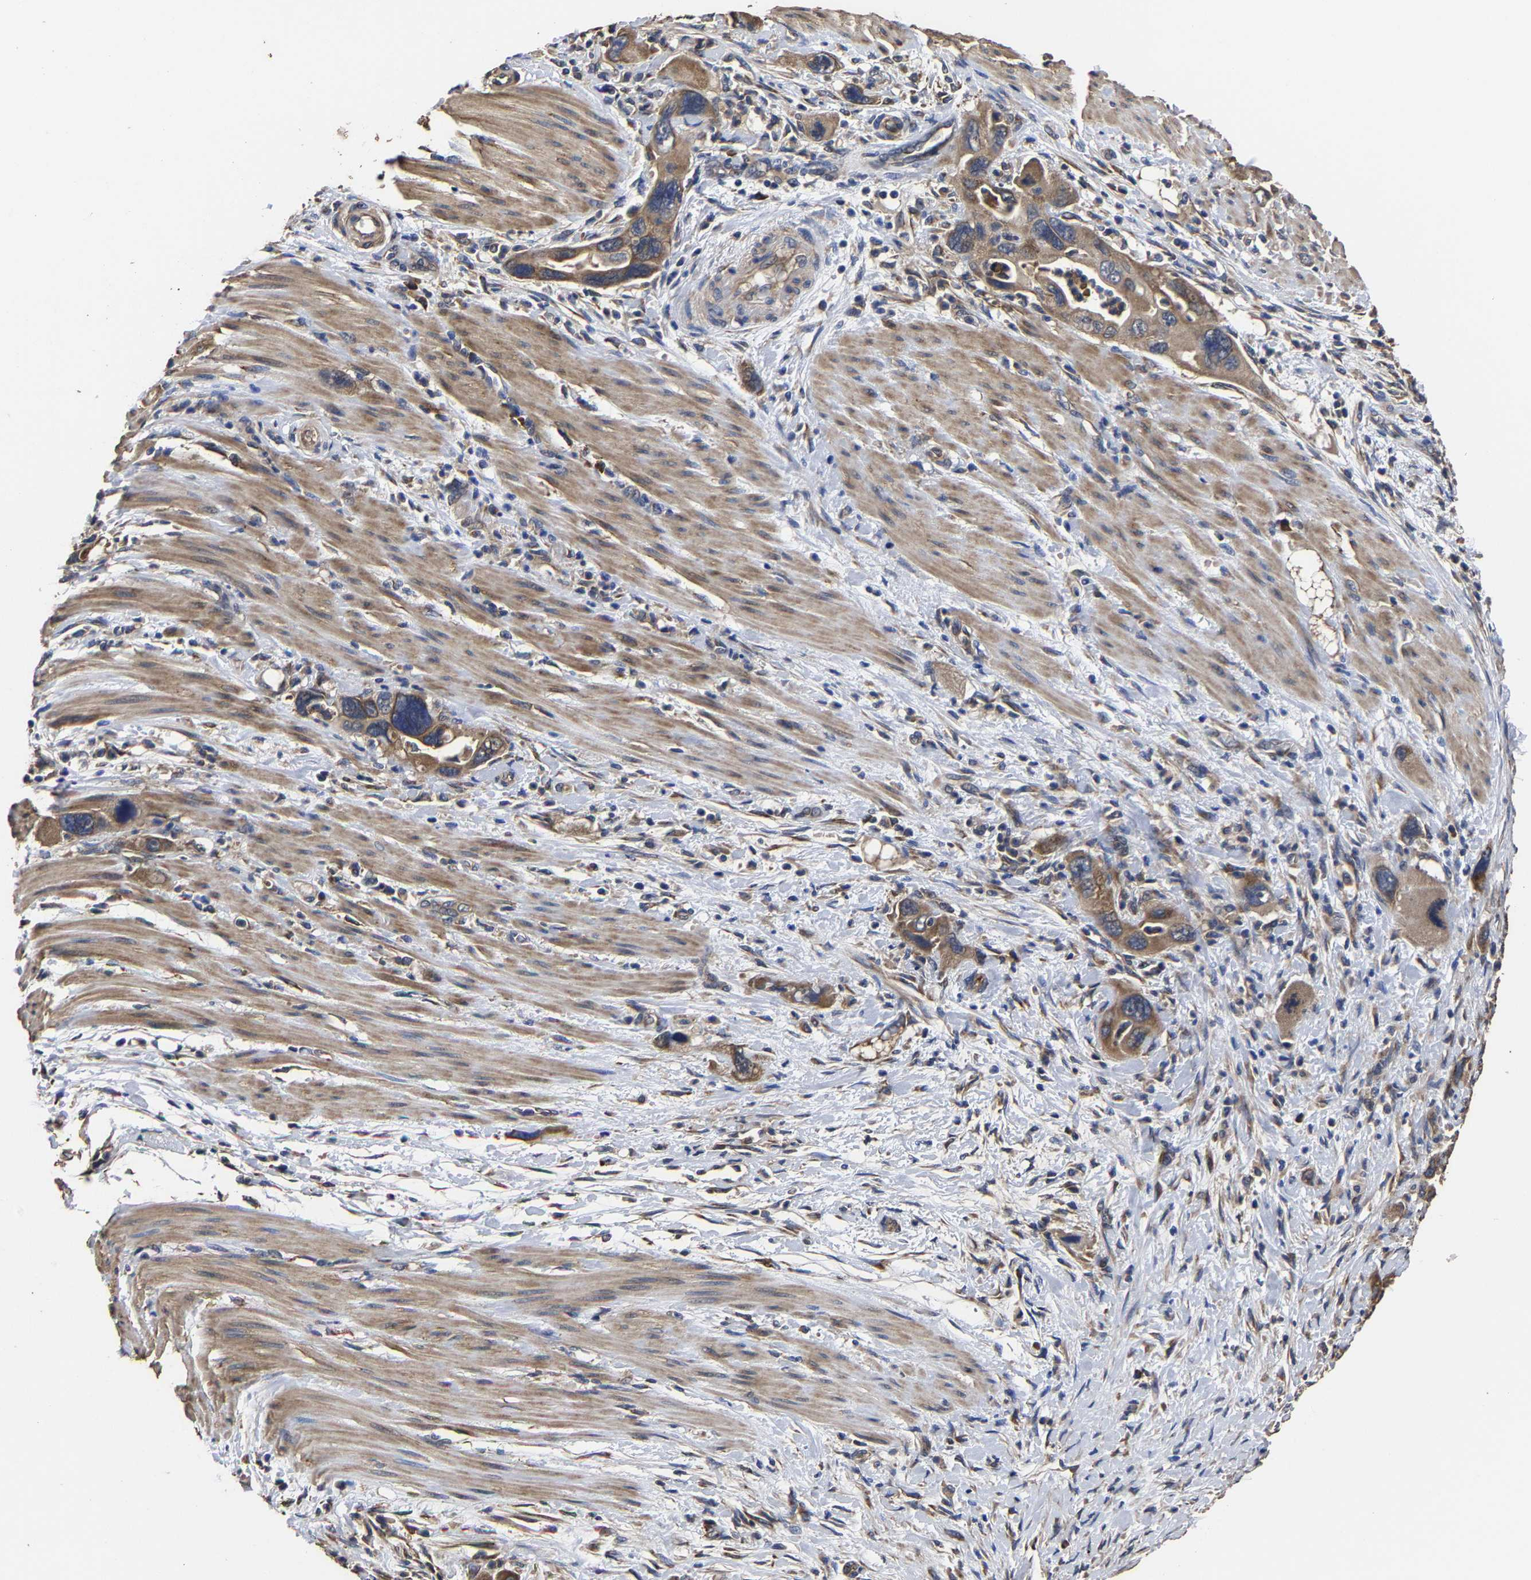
{"staining": {"intensity": "moderate", "quantity": ">75%", "location": "cytoplasmic/membranous"}, "tissue": "pancreatic cancer", "cell_type": "Tumor cells", "image_type": "cancer", "snomed": [{"axis": "morphology", "description": "Adenocarcinoma, NOS"}, {"axis": "topography", "description": "Pancreas"}], "caption": "This histopathology image shows pancreatic cancer (adenocarcinoma) stained with immunohistochemistry (IHC) to label a protein in brown. The cytoplasmic/membranous of tumor cells show moderate positivity for the protein. Nuclei are counter-stained blue.", "gene": "ITCH", "patient": {"sex": "female", "age": 70}}